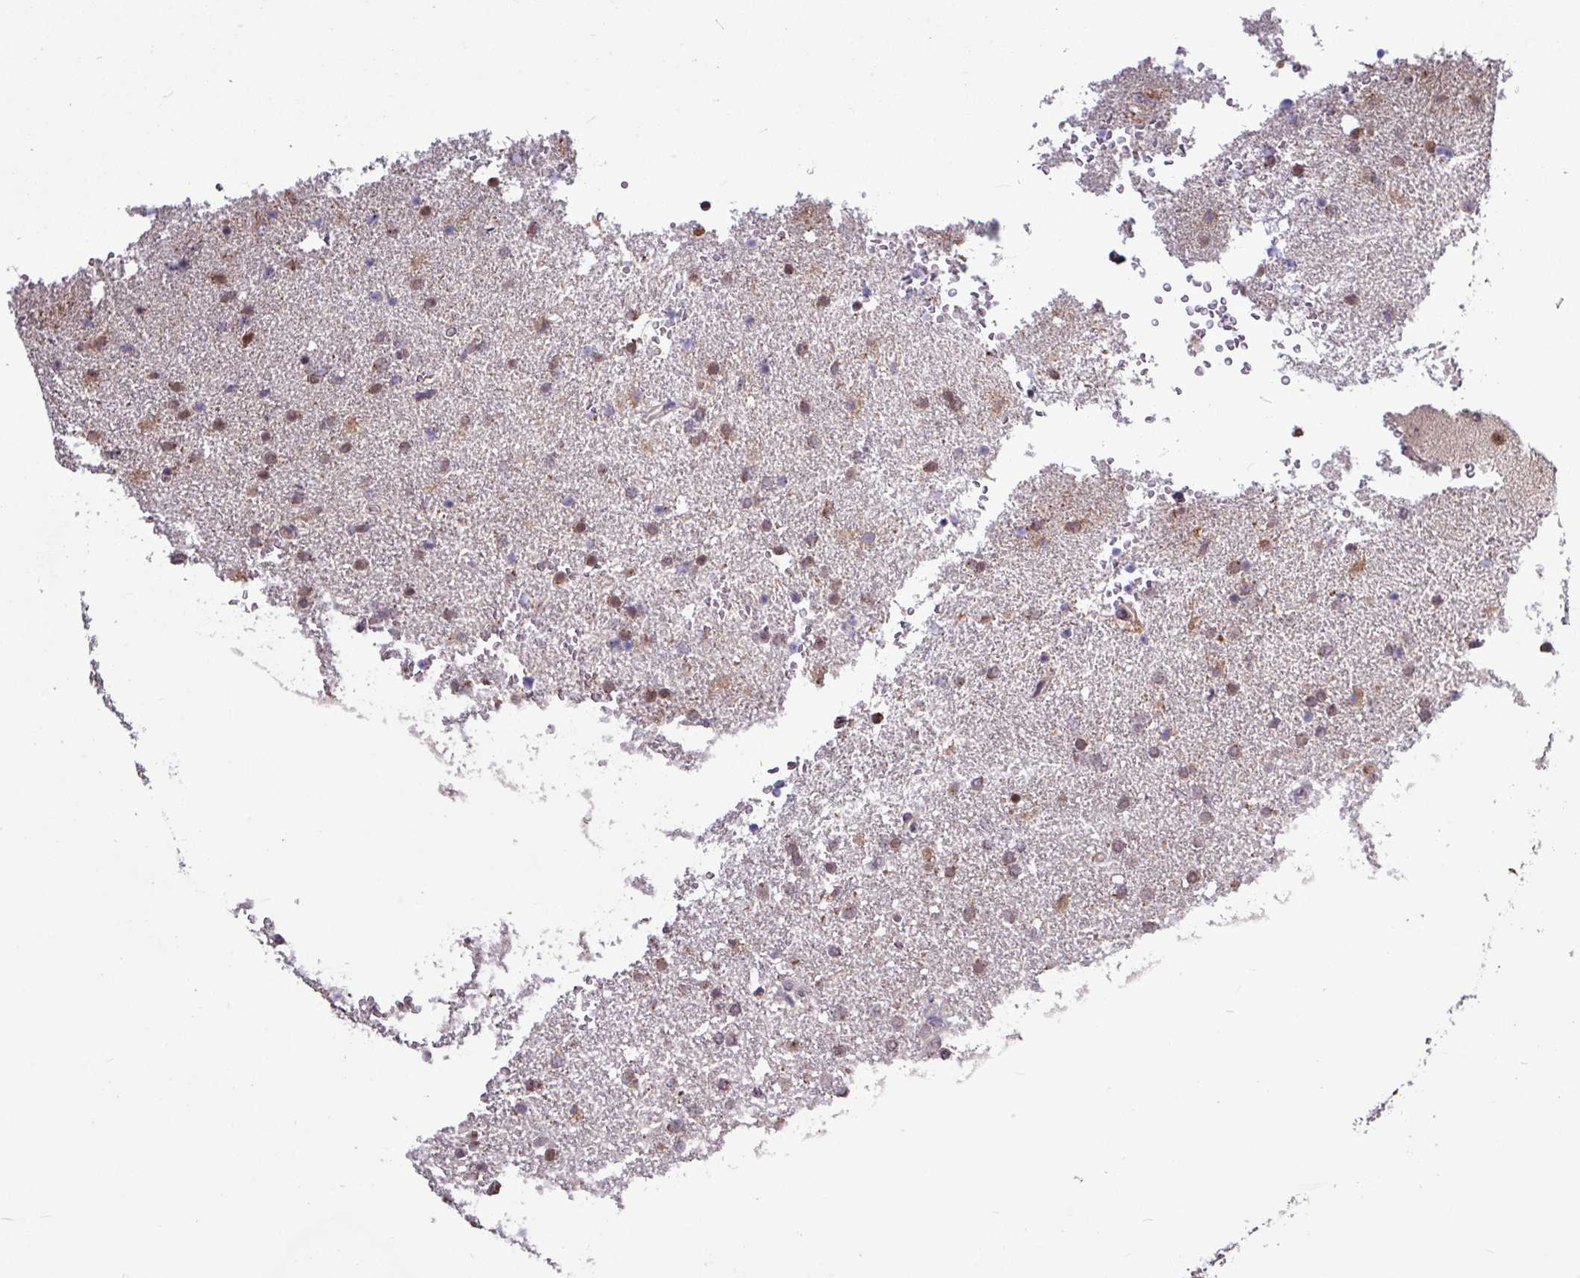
{"staining": {"intensity": "weak", "quantity": "25%-75%", "location": "cytoplasmic/membranous,nuclear"}, "tissue": "glioma", "cell_type": "Tumor cells", "image_type": "cancer", "snomed": [{"axis": "morphology", "description": "Glioma, malignant, High grade"}, {"axis": "topography", "description": "Brain"}], "caption": "Immunohistochemical staining of high-grade glioma (malignant) shows low levels of weak cytoplasmic/membranous and nuclear staining in approximately 25%-75% of tumor cells. (DAB = brown stain, brightfield microscopy at high magnification).", "gene": "SKIC2", "patient": {"sex": "male", "age": 72}}